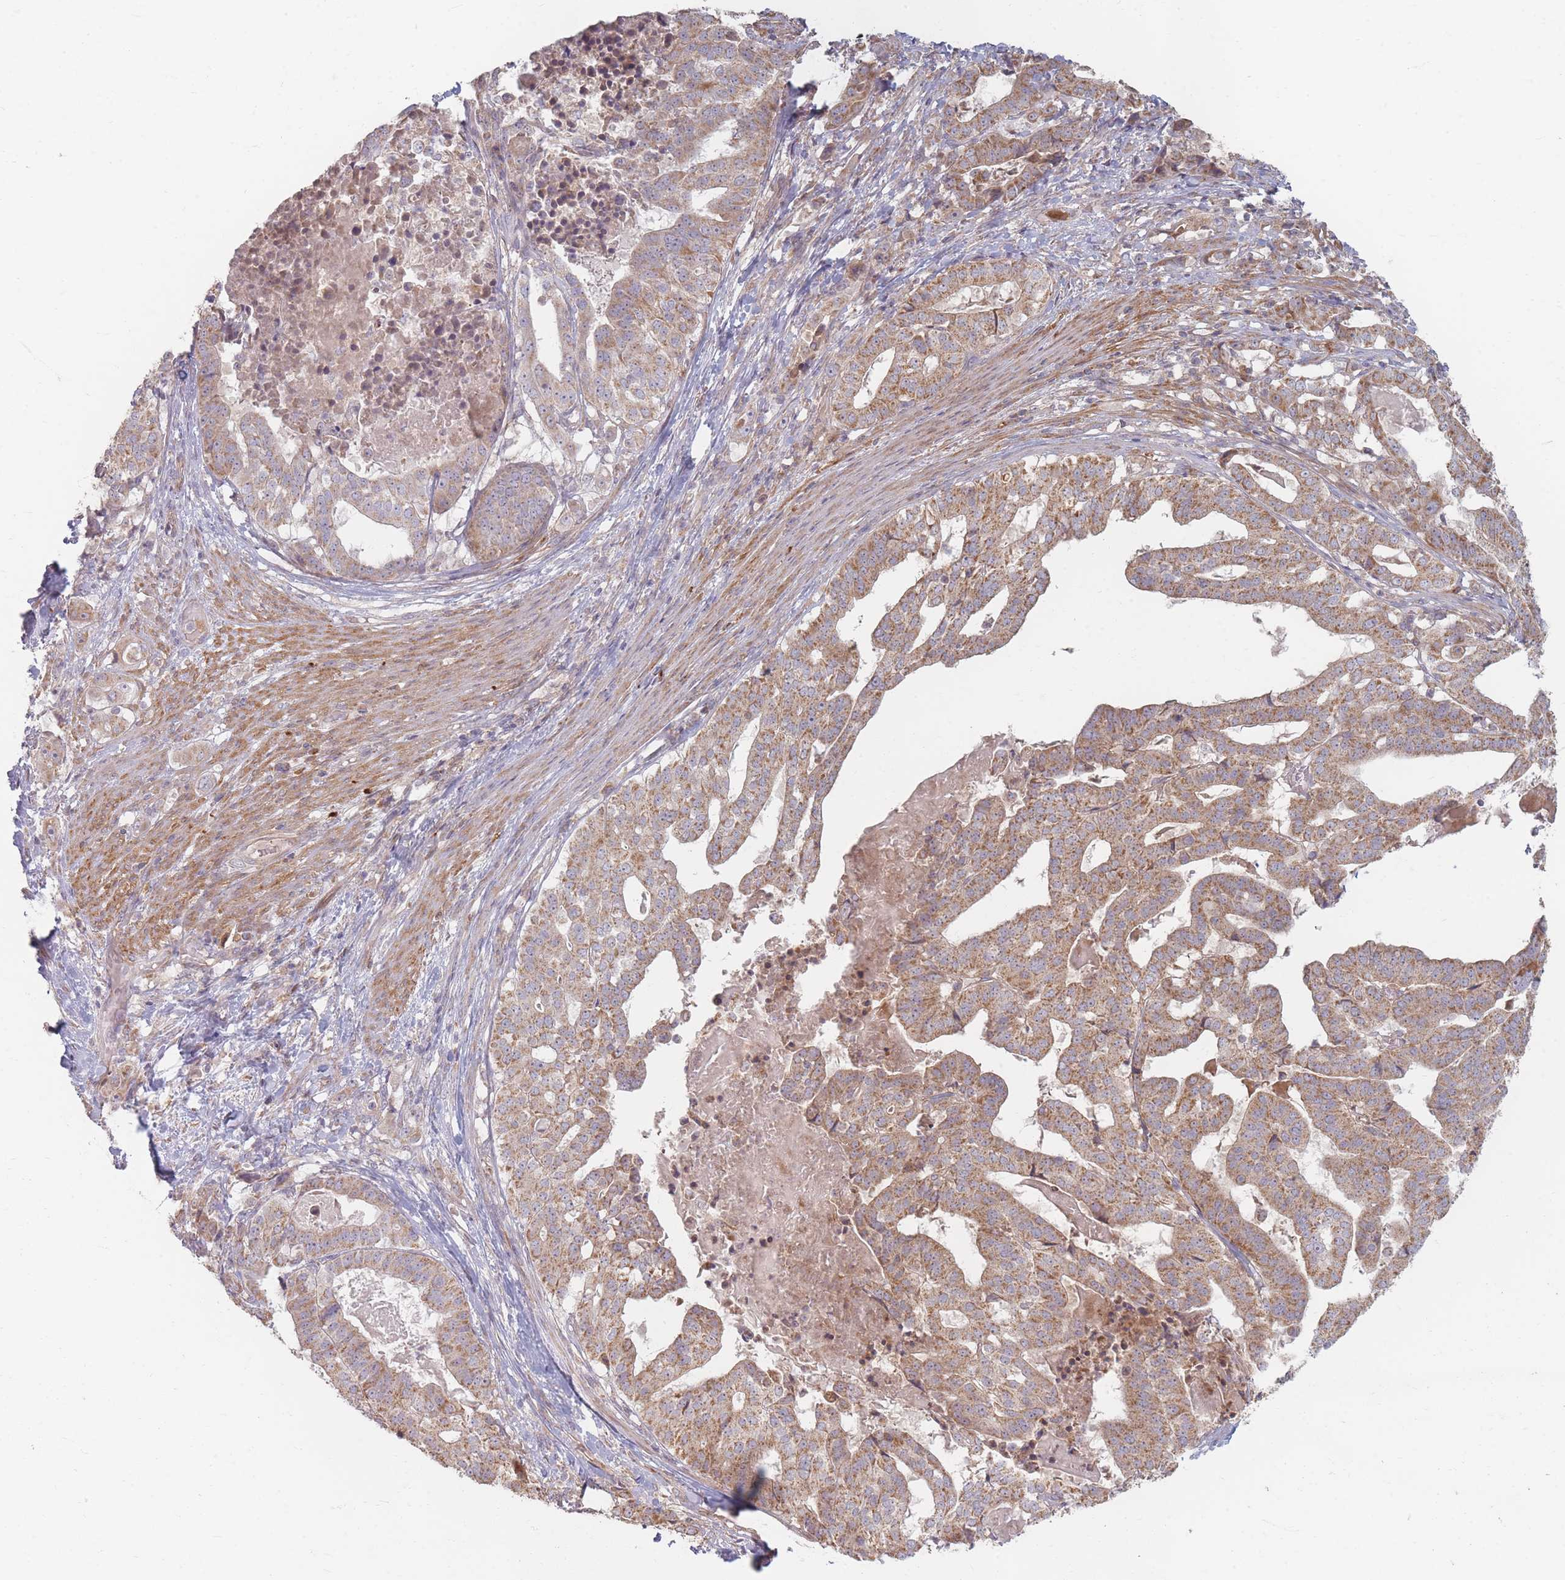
{"staining": {"intensity": "moderate", "quantity": ">75%", "location": "cytoplasmic/membranous"}, "tissue": "stomach cancer", "cell_type": "Tumor cells", "image_type": "cancer", "snomed": [{"axis": "morphology", "description": "Adenocarcinoma, NOS"}, {"axis": "topography", "description": "Stomach"}], "caption": "Immunohistochemistry image of human adenocarcinoma (stomach) stained for a protein (brown), which displays medium levels of moderate cytoplasmic/membranous expression in approximately >75% of tumor cells.", "gene": "MRPS6", "patient": {"sex": "male", "age": 48}}